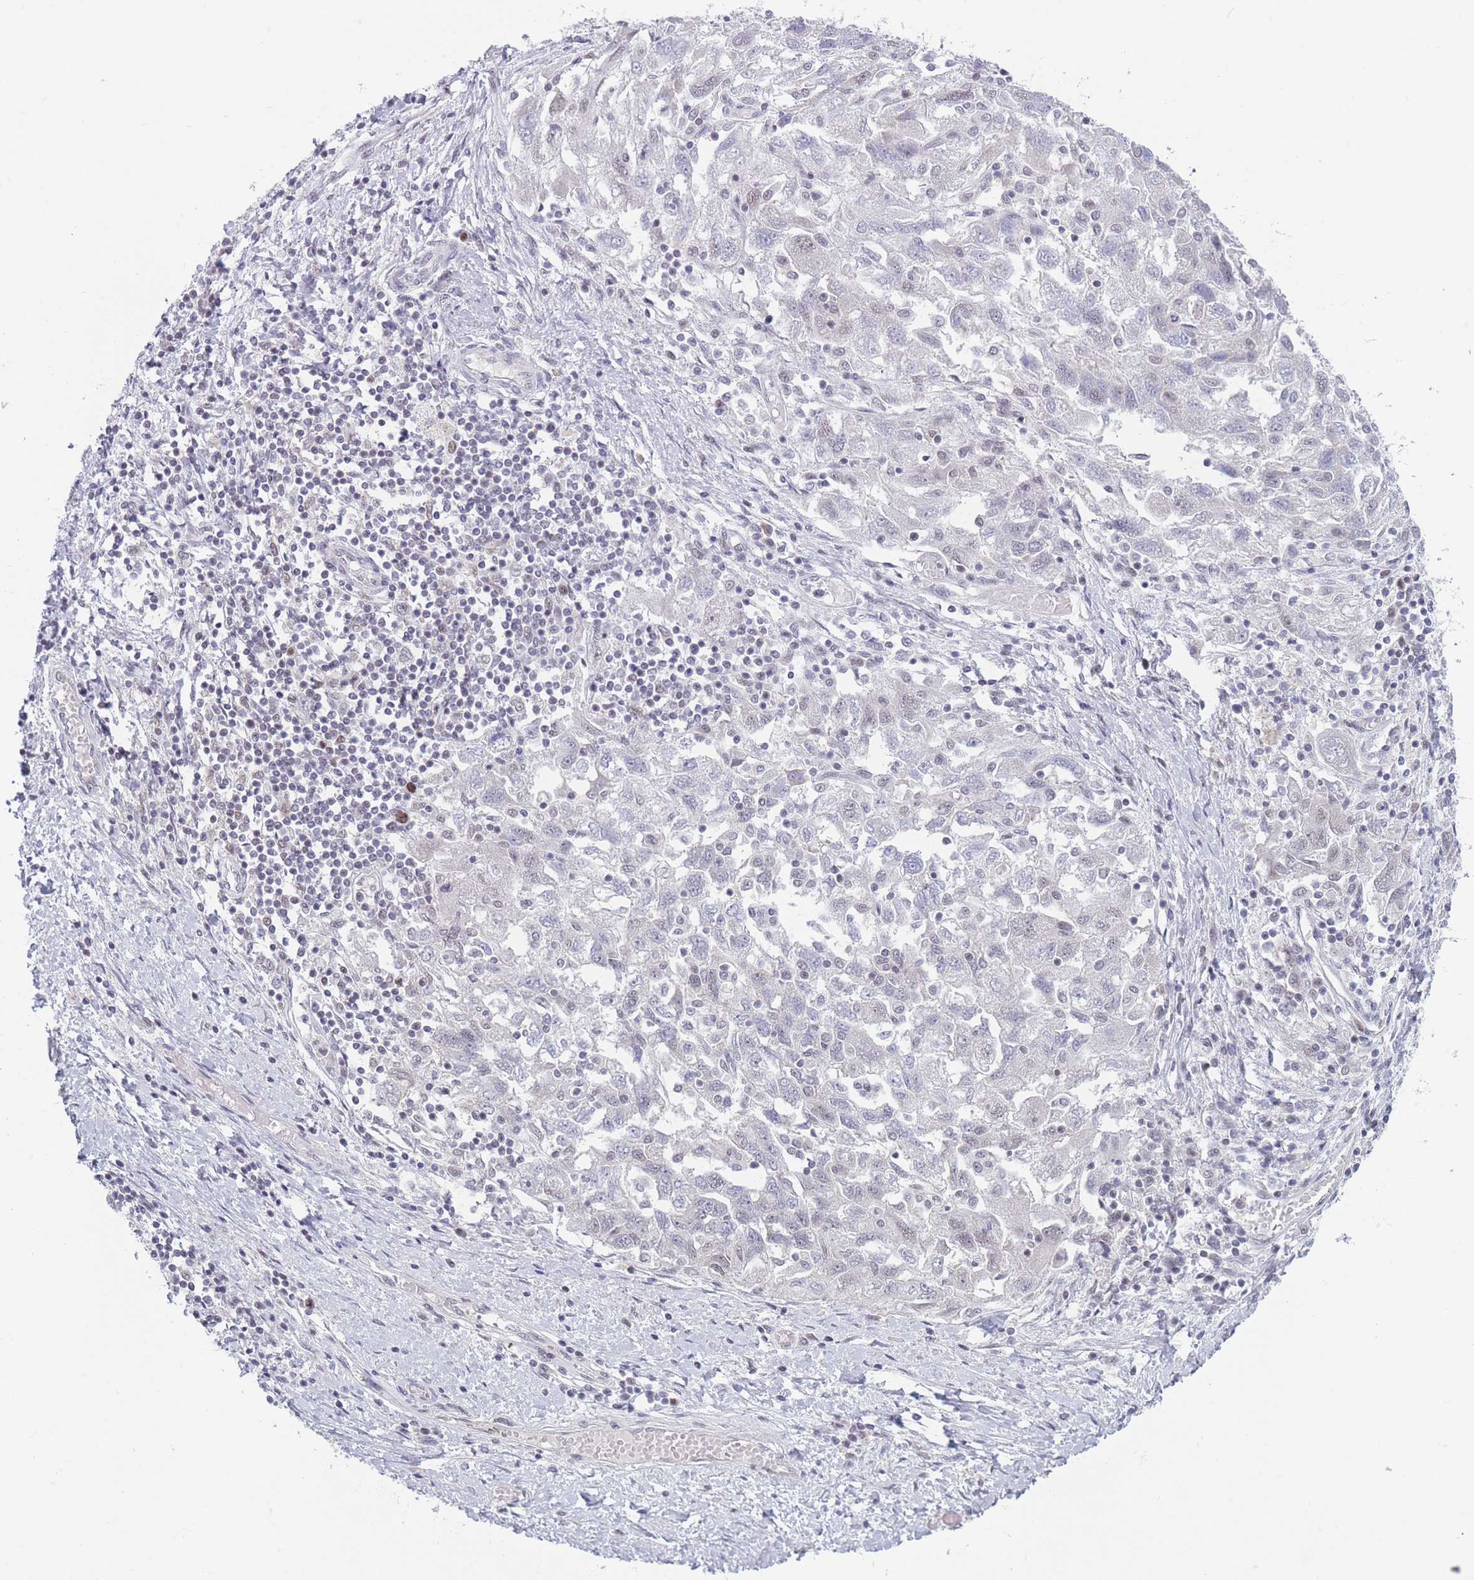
{"staining": {"intensity": "negative", "quantity": "none", "location": "none"}, "tissue": "ovarian cancer", "cell_type": "Tumor cells", "image_type": "cancer", "snomed": [{"axis": "morphology", "description": "Carcinoma, NOS"}, {"axis": "morphology", "description": "Cystadenocarcinoma, serous, NOS"}, {"axis": "topography", "description": "Ovary"}], "caption": "Tumor cells are negative for brown protein staining in carcinoma (ovarian).", "gene": "ARID3B", "patient": {"sex": "female", "age": 69}}